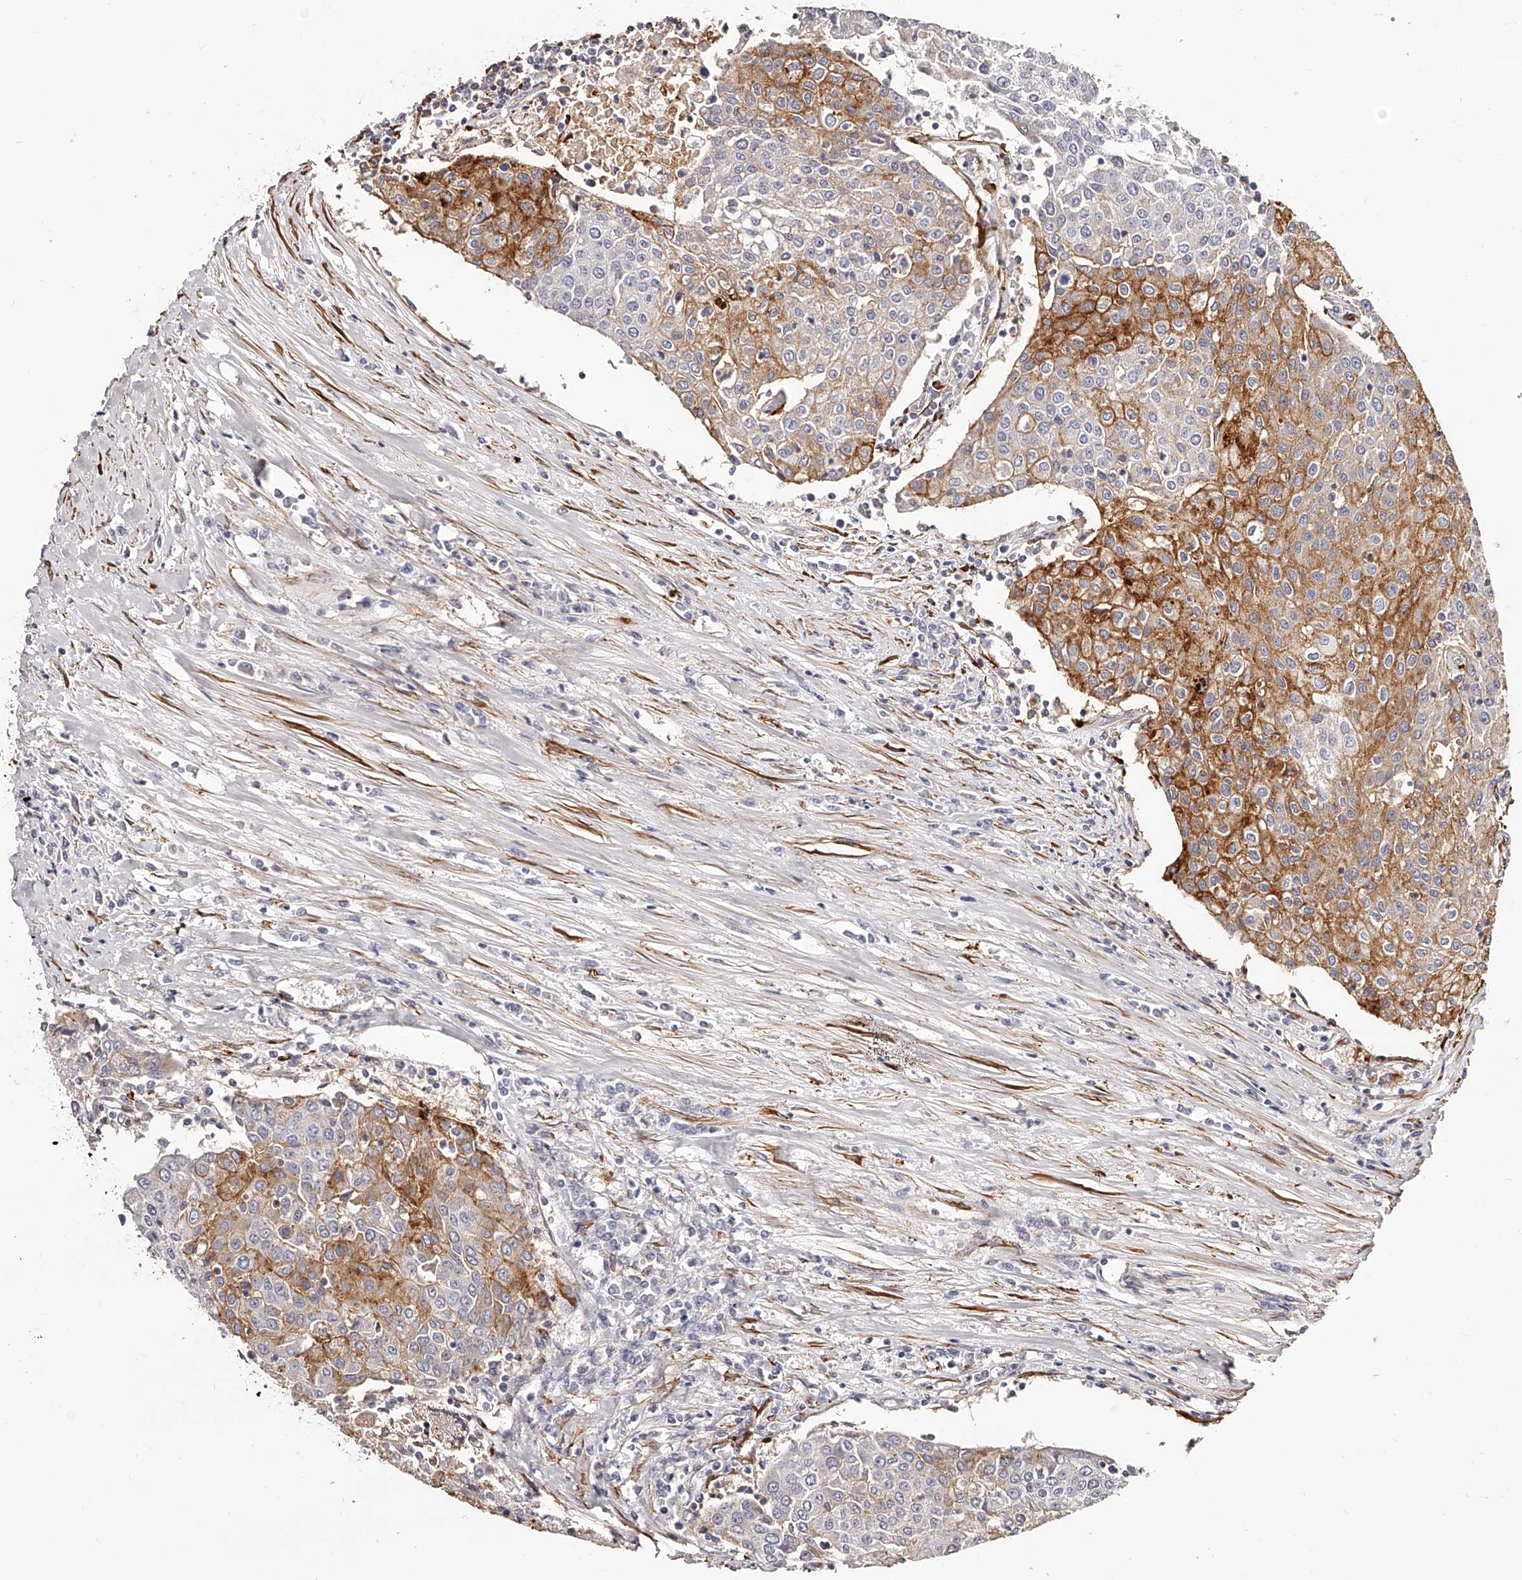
{"staining": {"intensity": "moderate", "quantity": "25%-75%", "location": "cytoplasmic/membranous"}, "tissue": "urothelial cancer", "cell_type": "Tumor cells", "image_type": "cancer", "snomed": [{"axis": "morphology", "description": "Urothelial carcinoma, High grade"}, {"axis": "topography", "description": "Urinary bladder"}], "caption": "Brown immunohistochemical staining in human high-grade urothelial carcinoma demonstrates moderate cytoplasmic/membranous staining in about 25%-75% of tumor cells.", "gene": "CD82", "patient": {"sex": "female", "age": 85}}